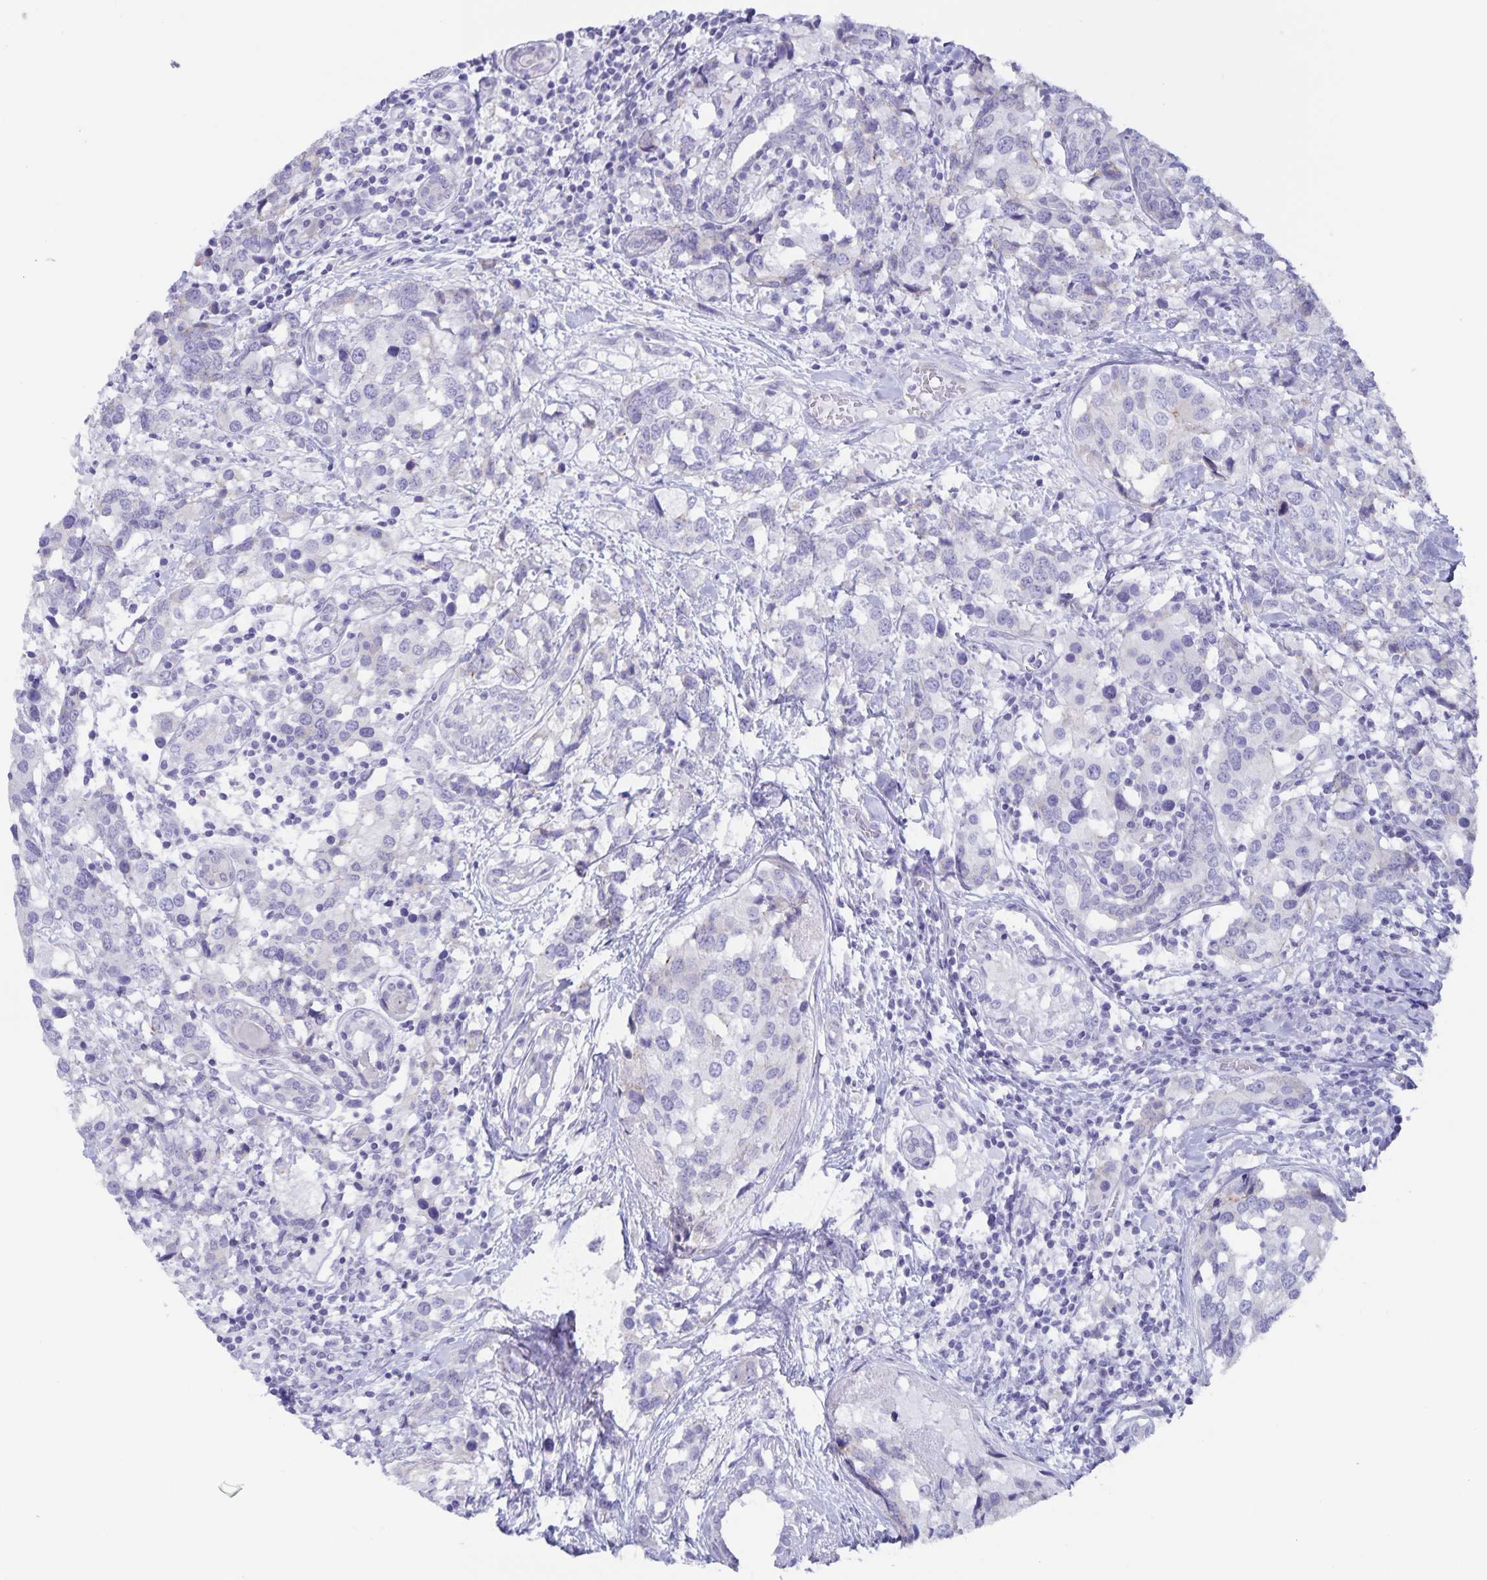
{"staining": {"intensity": "negative", "quantity": "none", "location": "none"}, "tissue": "breast cancer", "cell_type": "Tumor cells", "image_type": "cancer", "snomed": [{"axis": "morphology", "description": "Lobular carcinoma"}, {"axis": "topography", "description": "Breast"}], "caption": "A high-resolution histopathology image shows immunohistochemistry (IHC) staining of breast lobular carcinoma, which reveals no significant positivity in tumor cells.", "gene": "AQP4", "patient": {"sex": "female", "age": 59}}